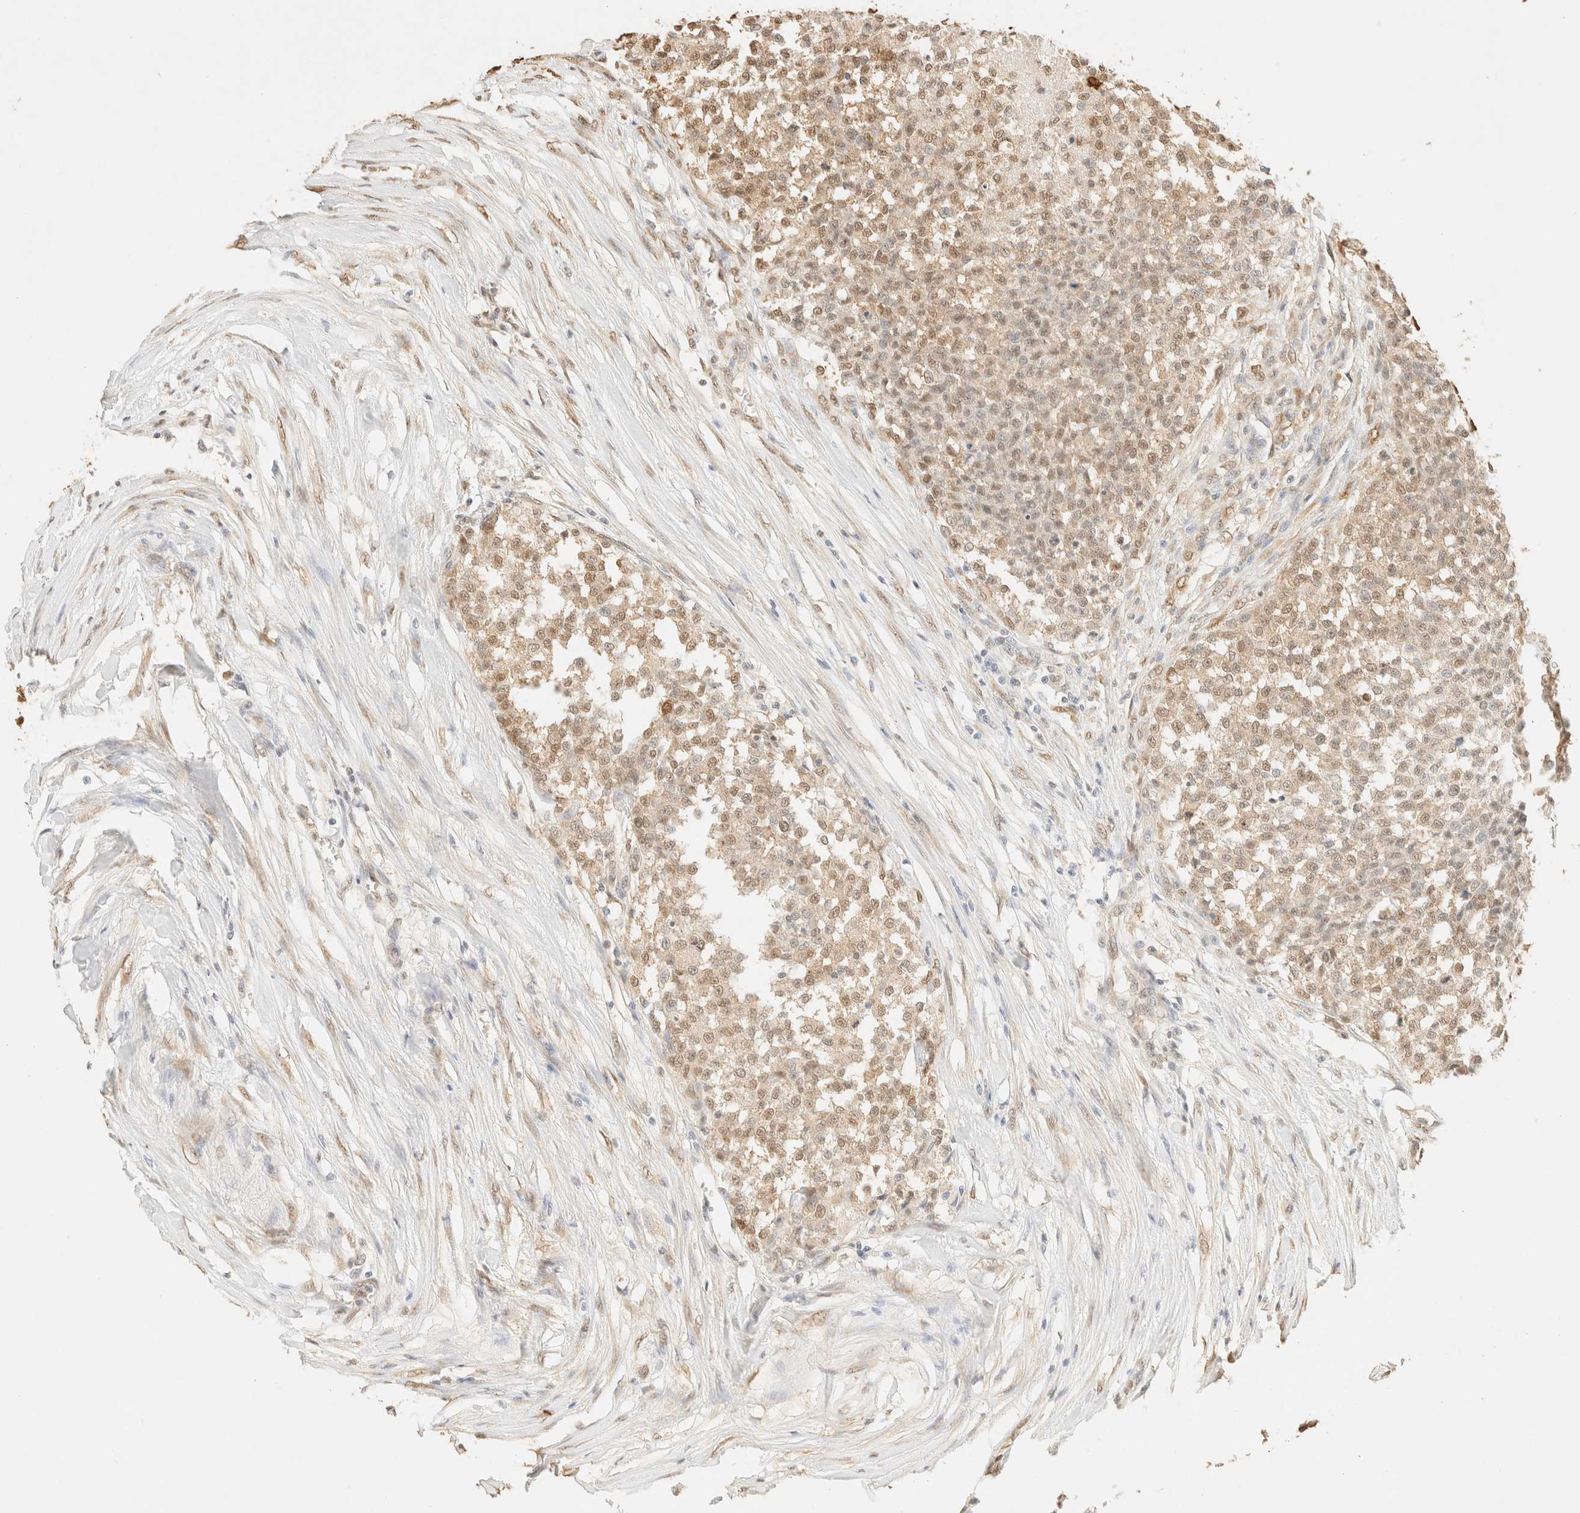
{"staining": {"intensity": "weak", "quantity": ">75%", "location": "cytoplasmic/membranous,nuclear"}, "tissue": "testis cancer", "cell_type": "Tumor cells", "image_type": "cancer", "snomed": [{"axis": "morphology", "description": "Seminoma, NOS"}, {"axis": "topography", "description": "Testis"}], "caption": "Weak cytoplasmic/membranous and nuclear positivity for a protein is present in approximately >75% of tumor cells of seminoma (testis) using immunohistochemistry (IHC).", "gene": "S100A13", "patient": {"sex": "male", "age": 59}}